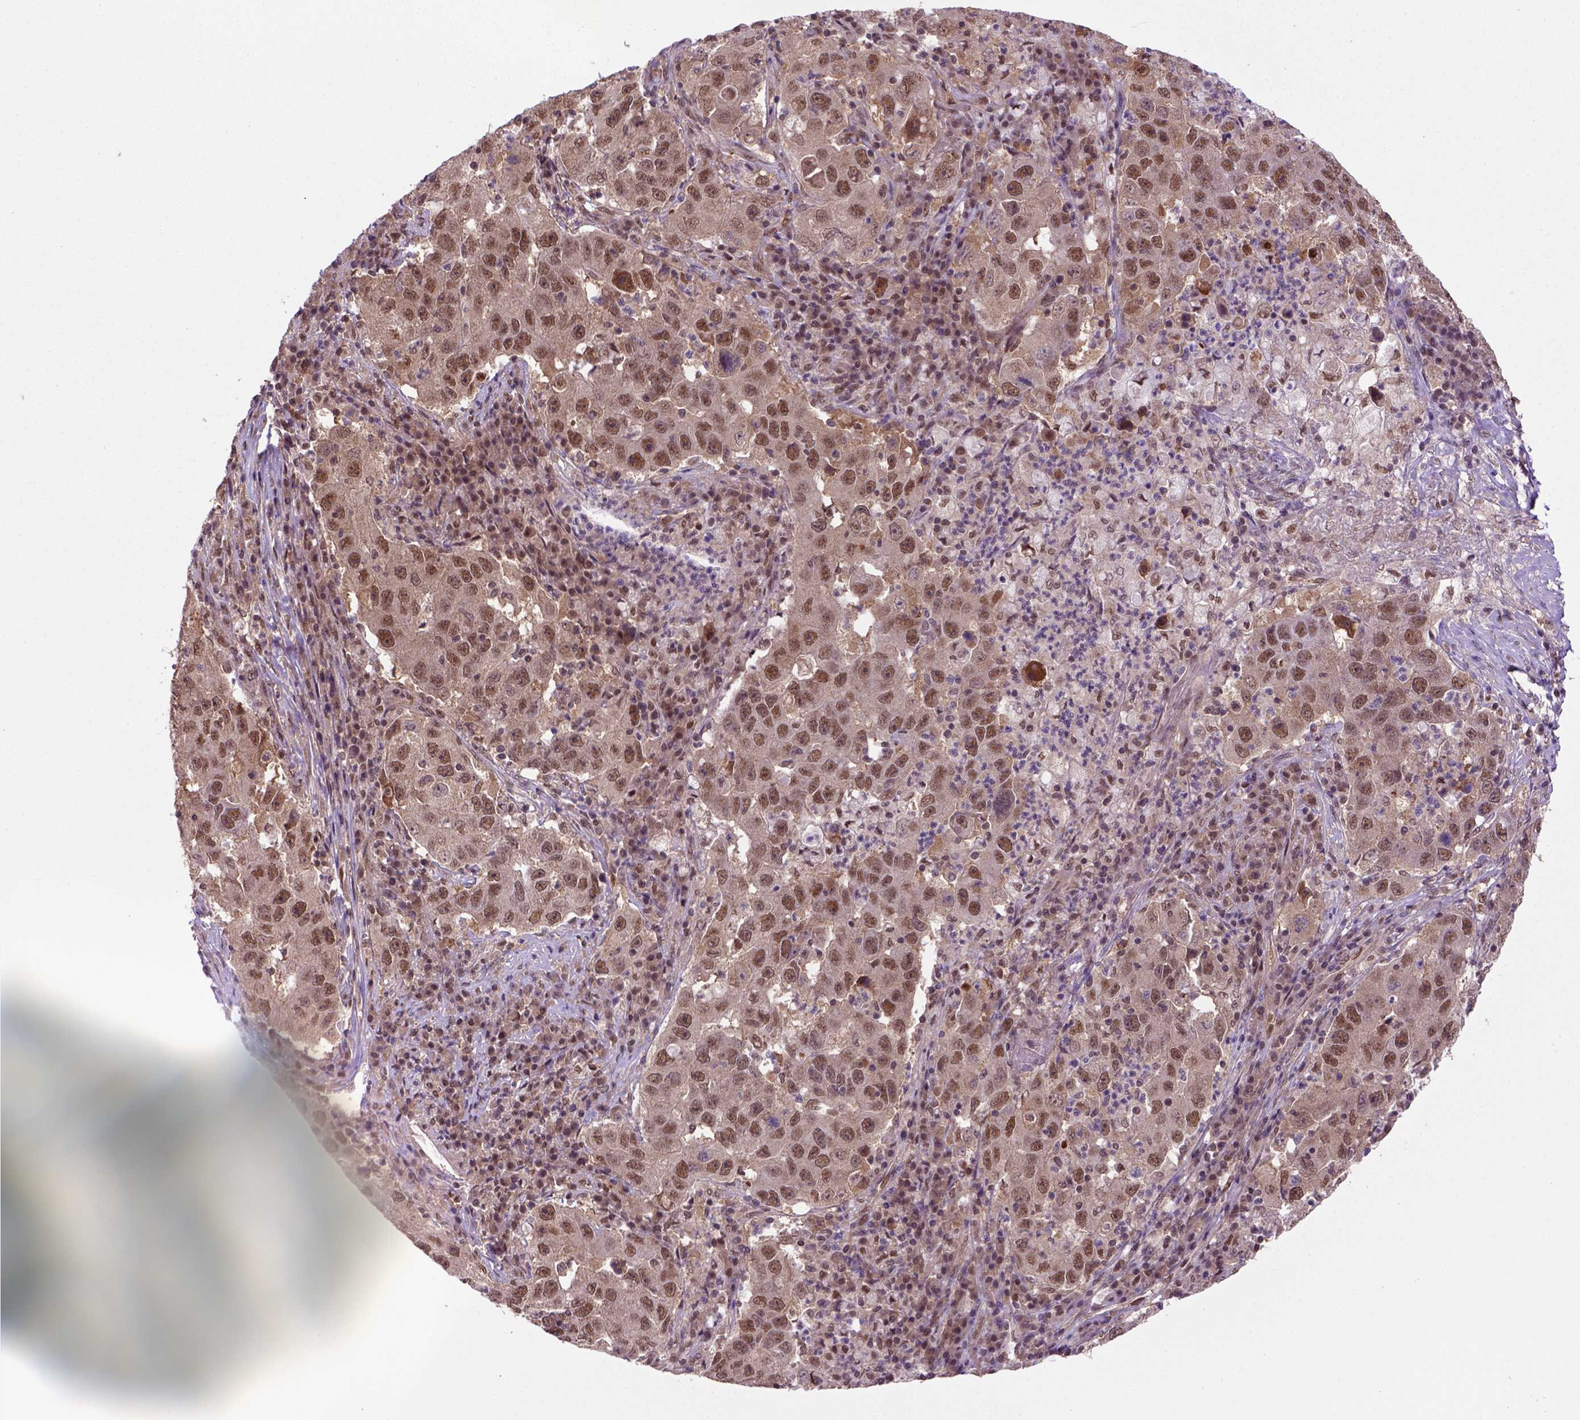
{"staining": {"intensity": "moderate", "quantity": ">75%", "location": "cytoplasmic/membranous,nuclear"}, "tissue": "lung cancer", "cell_type": "Tumor cells", "image_type": "cancer", "snomed": [{"axis": "morphology", "description": "Adenocarcinoma, NOS"}, {"axis": "topography", "description": "Lung"}], "caption": "About >75% of tumor cells in human lung adenocarcinoma reveal moderate cytoplasmic/membranous and nuclear protein staining as visualized by brown immunohistochemical staining.", "gene": "PSMC2", "patient": {"sex": "male", "age": 73}}